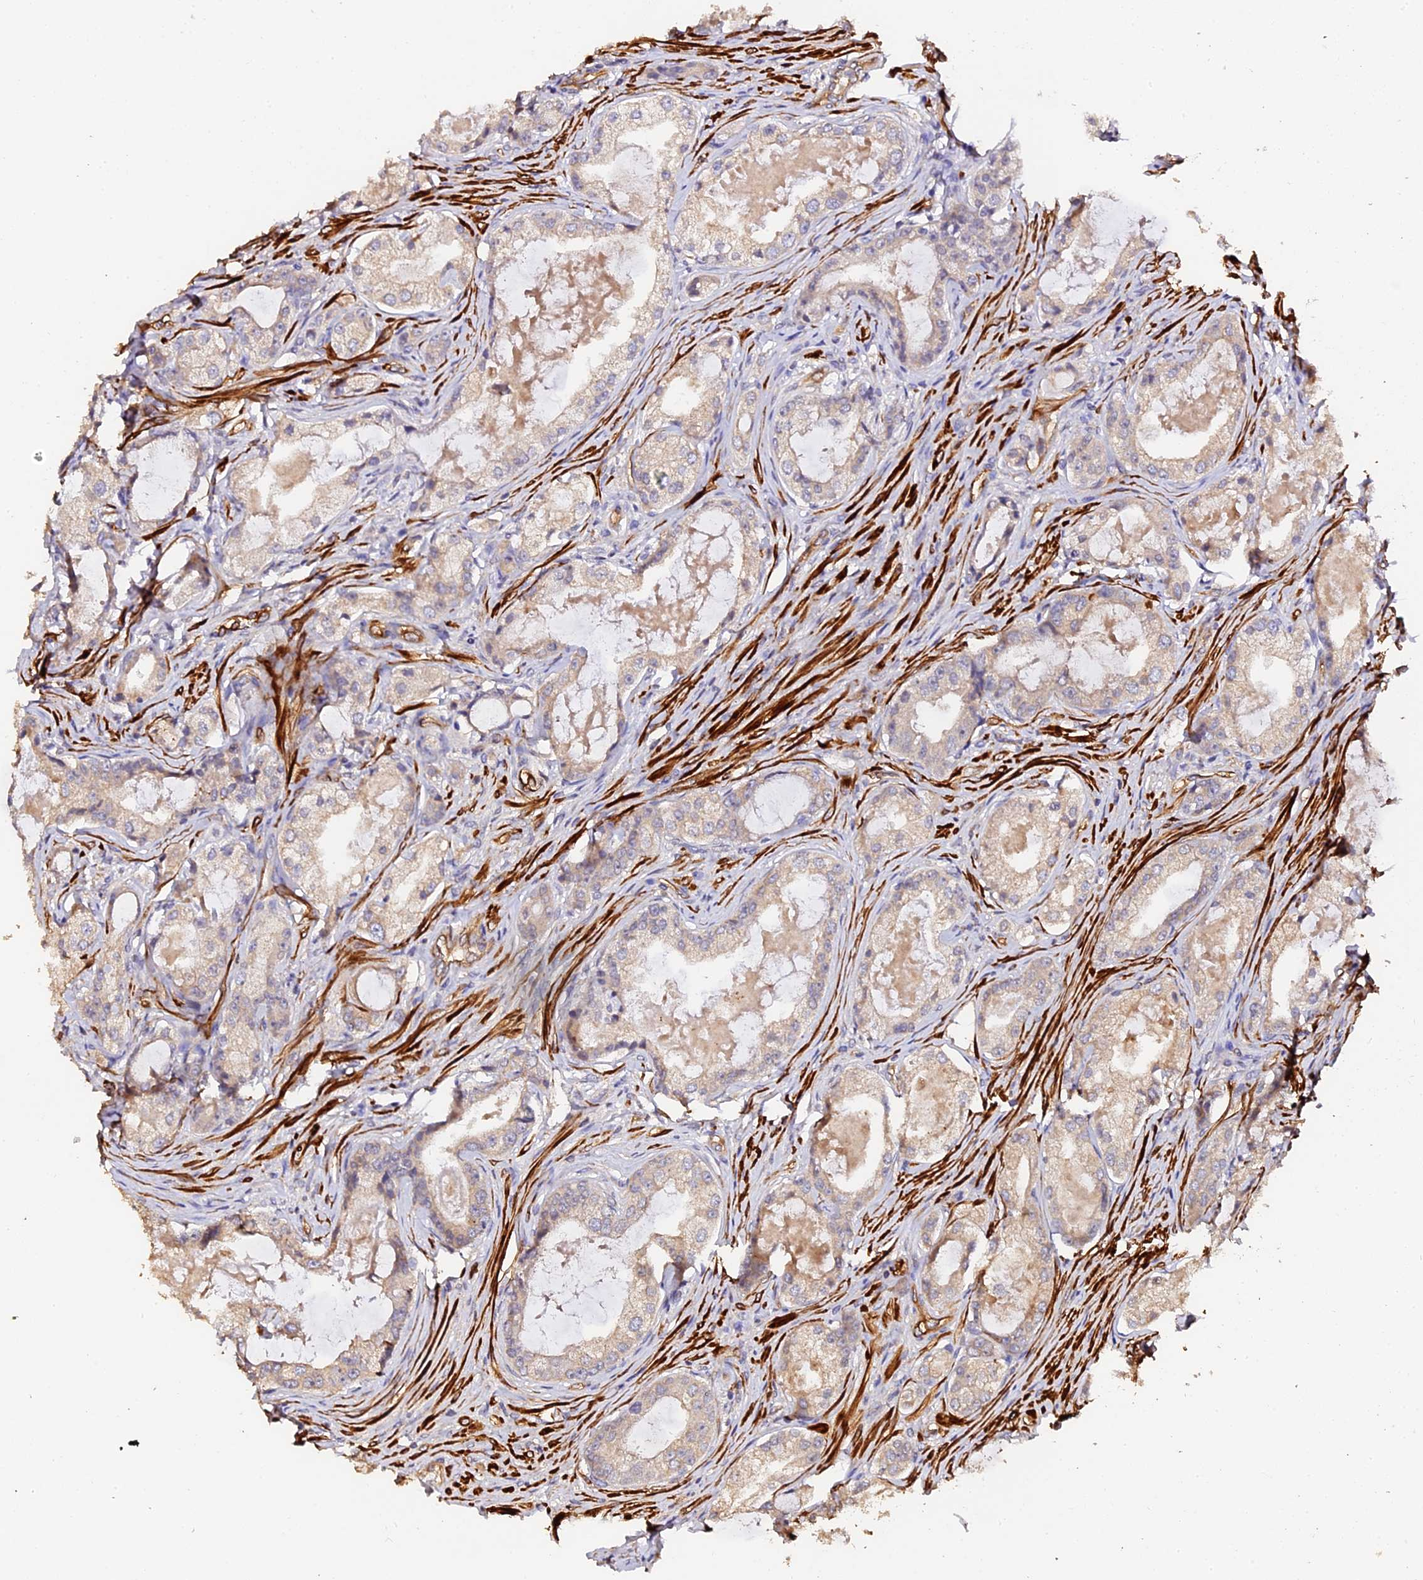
{"staining": {"intensity": "weak", "quantity": "25%-75%", "location": "cytoplasmic/membranous"}, "tissue": "prostate cancer", "cell_type": "Tumor cells", "image_type": "cancer", "snomed": [{"axis": "morphology", "description": "Adenocarcinoma, Low grade"}, {"axis": "topography", "description": "Prostate"}], "caption": "Weak cytoplasmic/membranous expression is seen in approximately 25%-75% of tumor cells in low-grade adenocarcinoma (prostate).", "gene": "TDO2", "patient": {"sex": "male", "age": 68}}